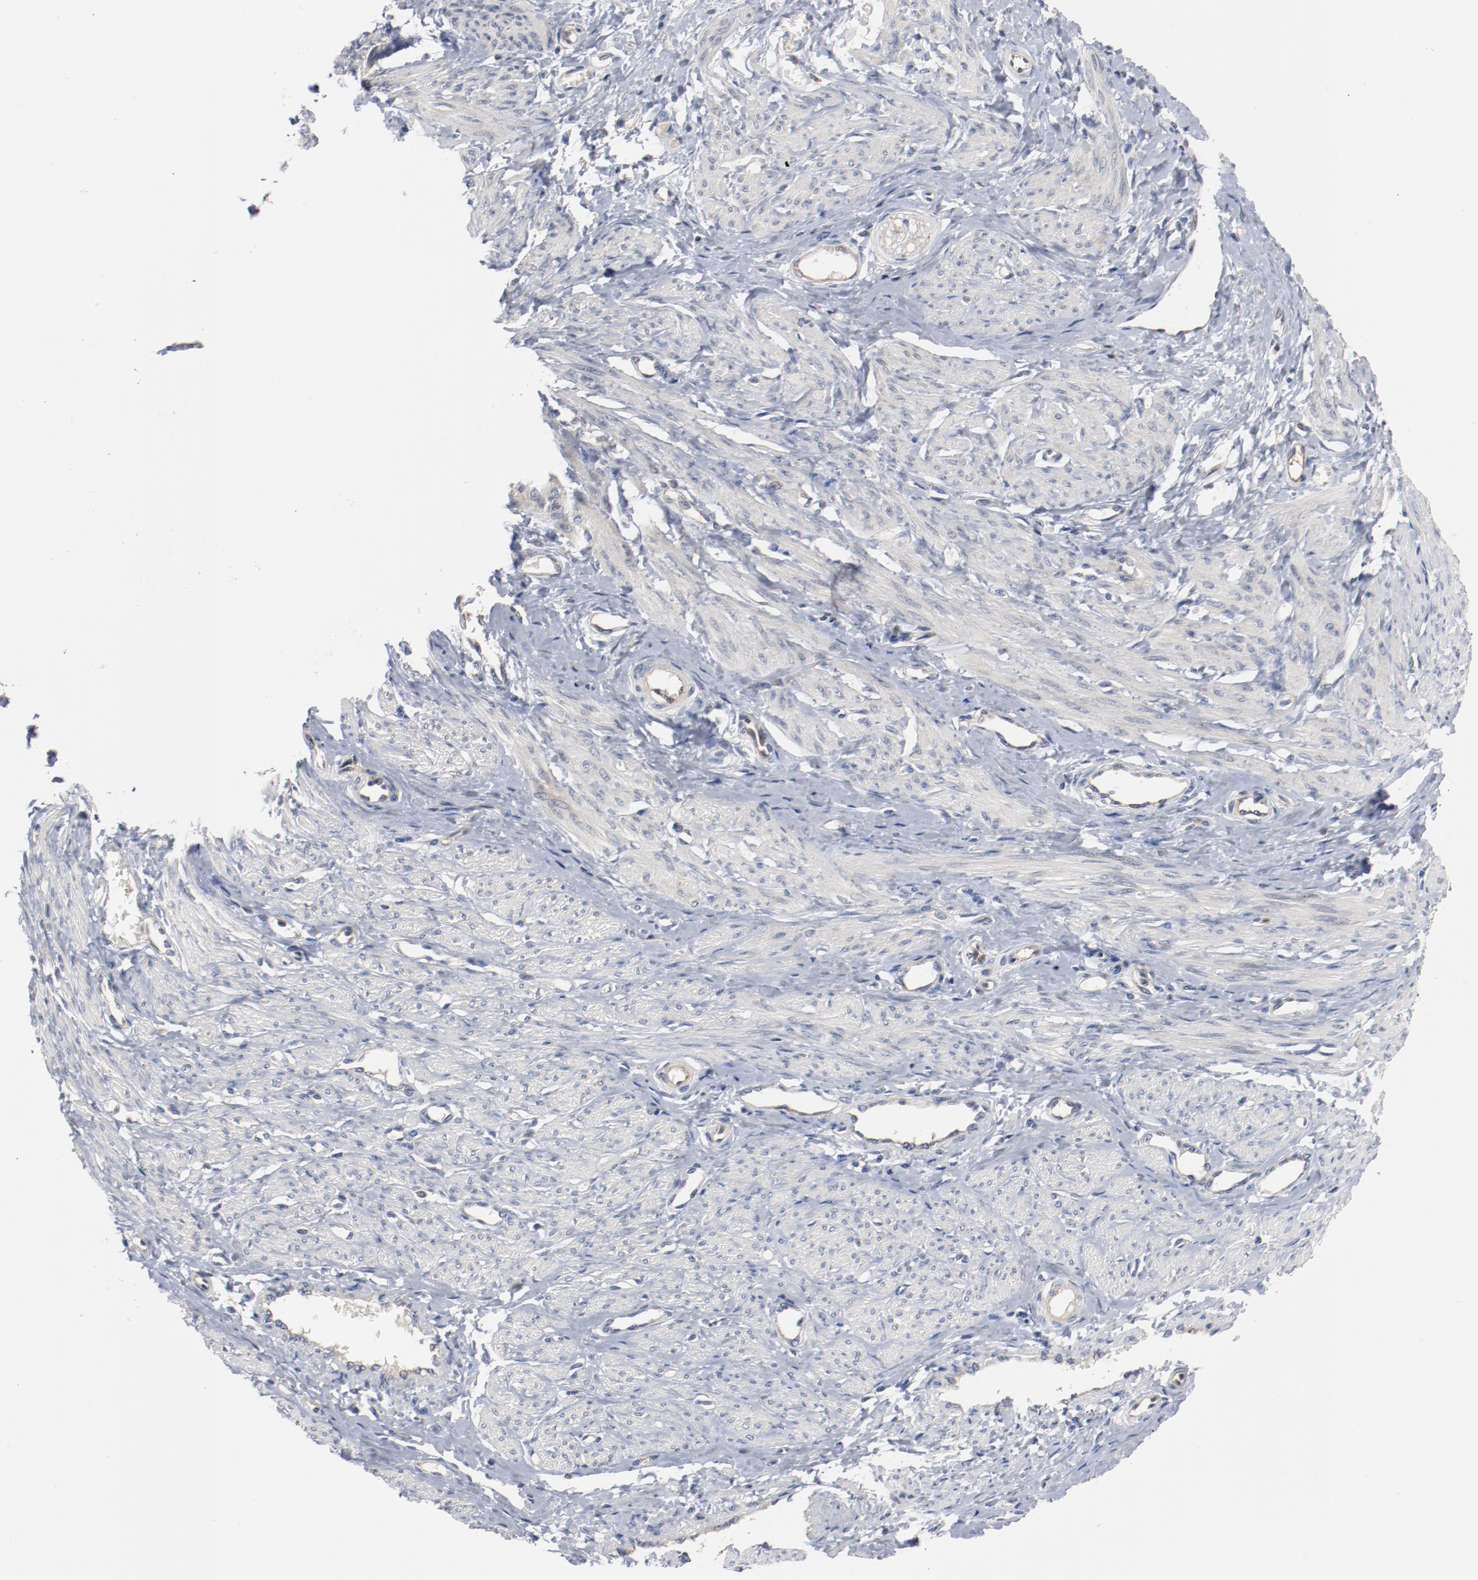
{"staining": {"intensity": "negative", "quantity": "none", "location": "none"}, "tissue": "smooth muscle", "cell_type": "Smooth muscle cells", "image_type": "normal", "snomed": [{"axis": "morphology", "description": "Normal tissue, NOS"}, {"axis": "topography", "description": "Smooth muscle"}, {"axis": "topography", "description": "Uterus"}], "caption": "An immunohistochemistry (IHC) histopathology image of benign smooth muscle is shown. There is no staining in smooth muscle cells of smooth muscle.", "gene": "RNASE11", "patient": {"sex": "female", "age": 39}}